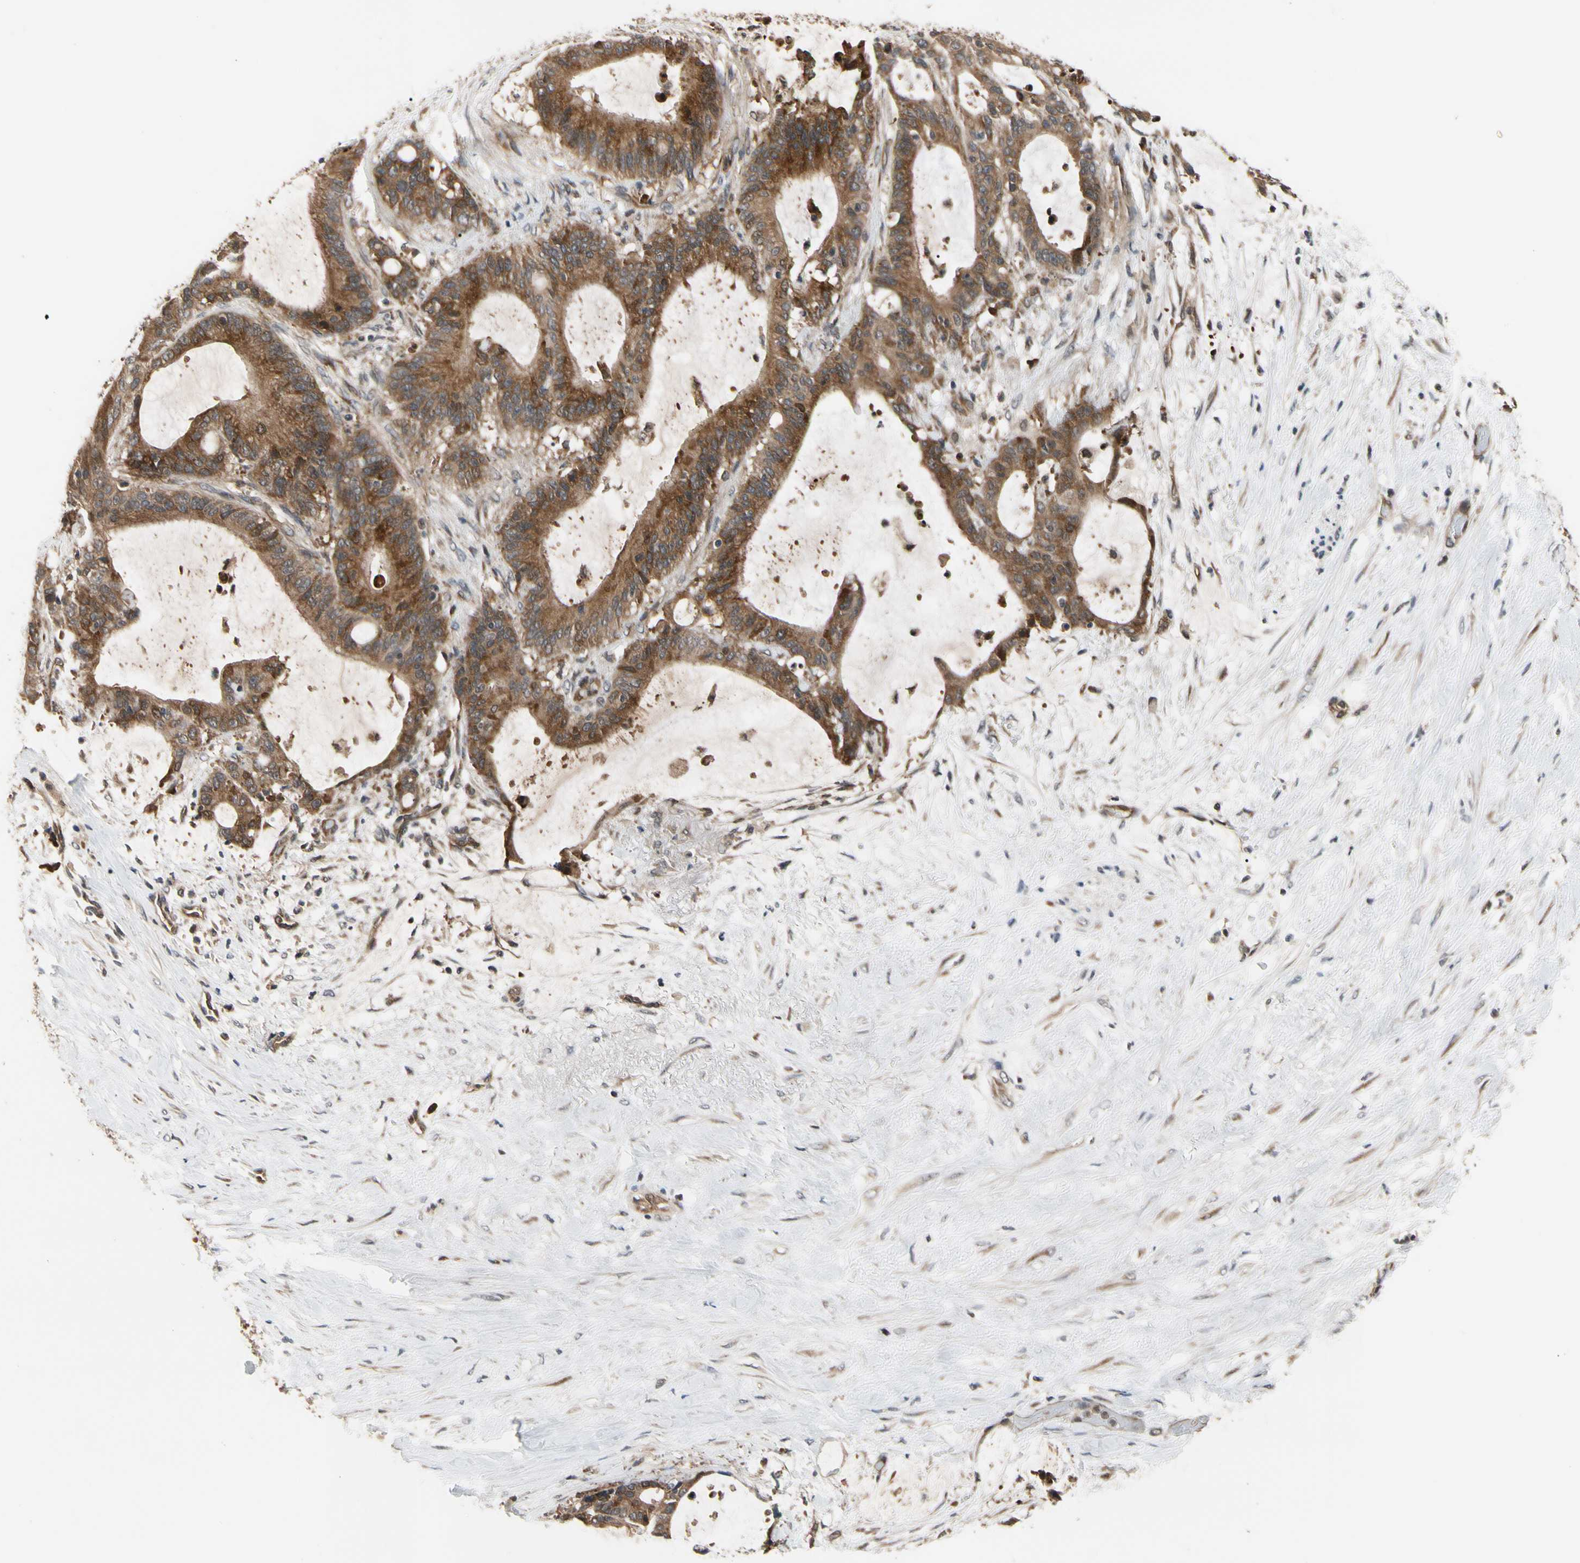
{"staining": {"intensity": "strong", "quantity": ">75%", "location": "cytoplasmic/membranous"}, "tissue": "liver cancer", "cell_type": "Tumor cells", "image_type": "cancer", "snomed": [{"axis": "morphology", "description": "Cholangiocarcinoma"}, {"axis": "topography", "description": "Liver"}], "caption": "A photomicrograph of human liver cholangiocarcinoma stained for a protein reveals strong cytoplasmic/membranous brown staining in tumor cells.", "gene": "CYTIP", "patient": {"sex": "female", "age": 73}}